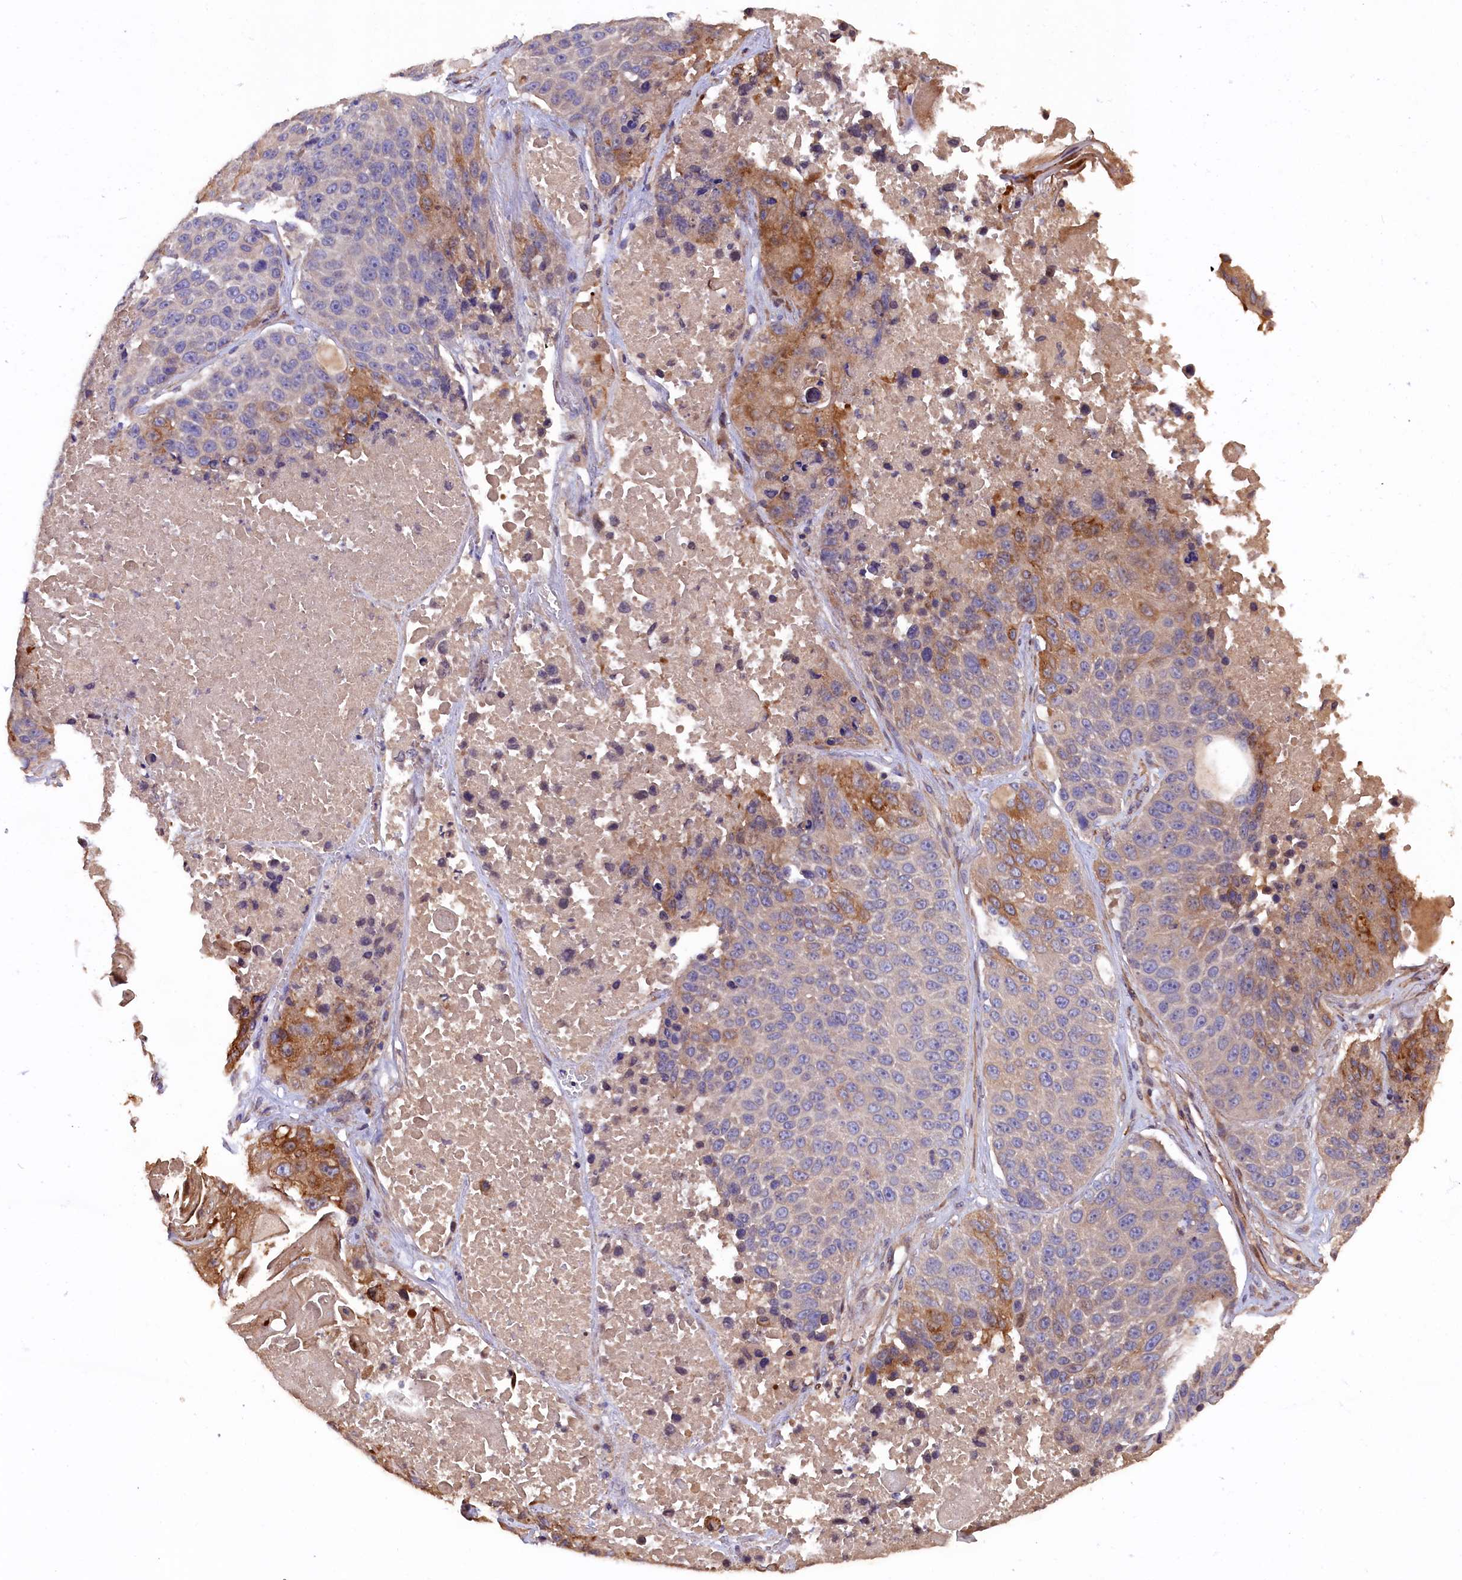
{"staining": {"intensity": "moderate", "quantity": "25%-75%", "location": "cytoplasmic/membranous"}, "tissue": "lung cancer", "cell_type": "Tumor cells", "image_type": "cancer", "snomed": [{"axis": "morphology", "description": "Squamous cell carcinoma, NOS"}, {"axis": "topography", "description": "Lung"}], "caption": "Immunohistochemistry (IHC) (DAB) staining of lung squamous cell carcinoma exhibits moderate cytoplasmic/membranous protein staining in about 25%-75% of tumor cells.", "gene": "GREB1L", "patient": {"sex": "male", "age": 61}}